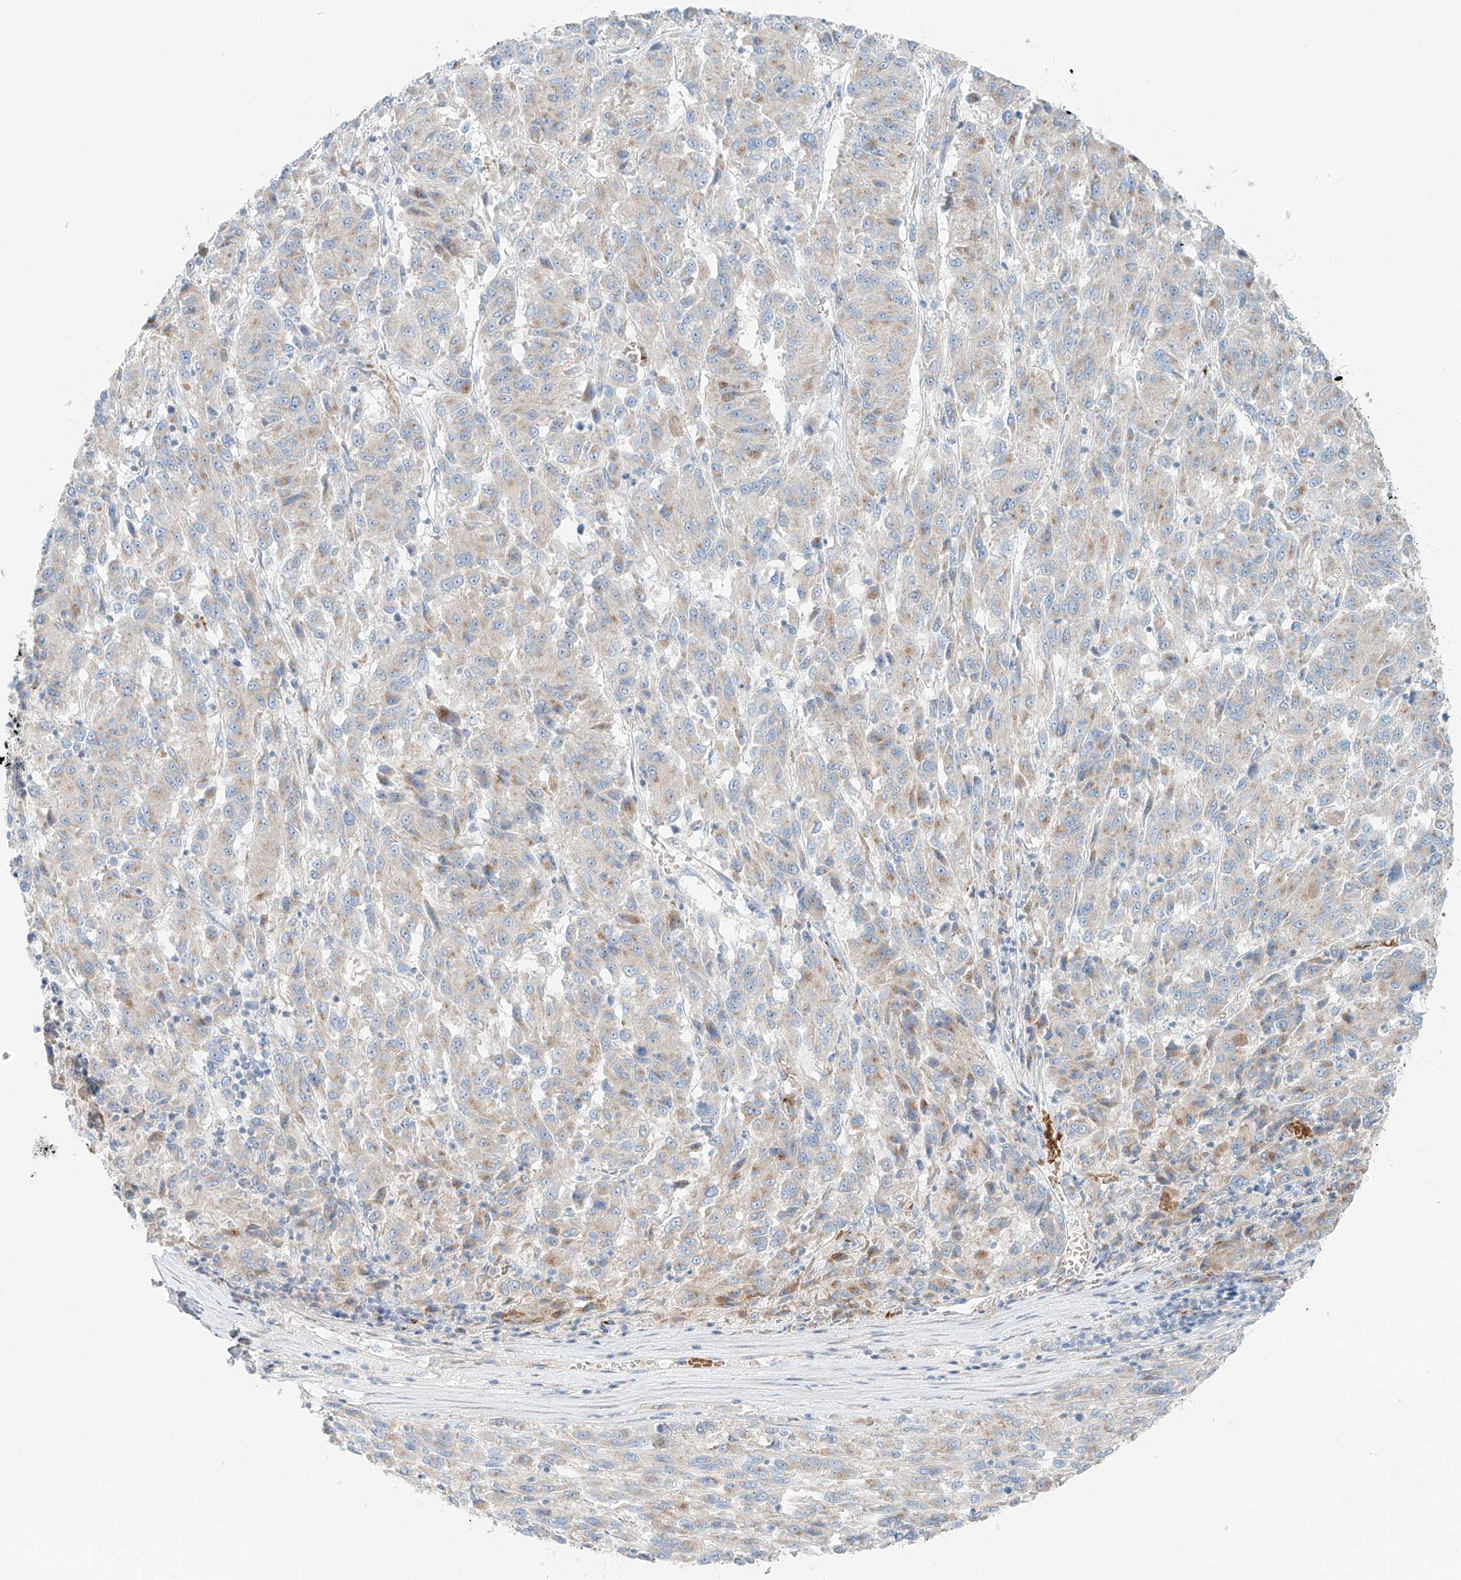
{"staining": {"intensity": "weak", "quantity": "<25%", "location": "cytoplasmic/membranous"}, "tissue": "melanoma", "cell_type": "Tumor cells", "image_type": "cancer", "snomed": [{"axis": "morphology", "description": "Malignant melanoma, Metastatic site"}, {"axis": "topography", "description": "Lung"}], "caption": "Tumor cells show no significant protein positivity in melanoma.", "gene": "EIPR1", "patient": {"sex": "male", "age": 64}}